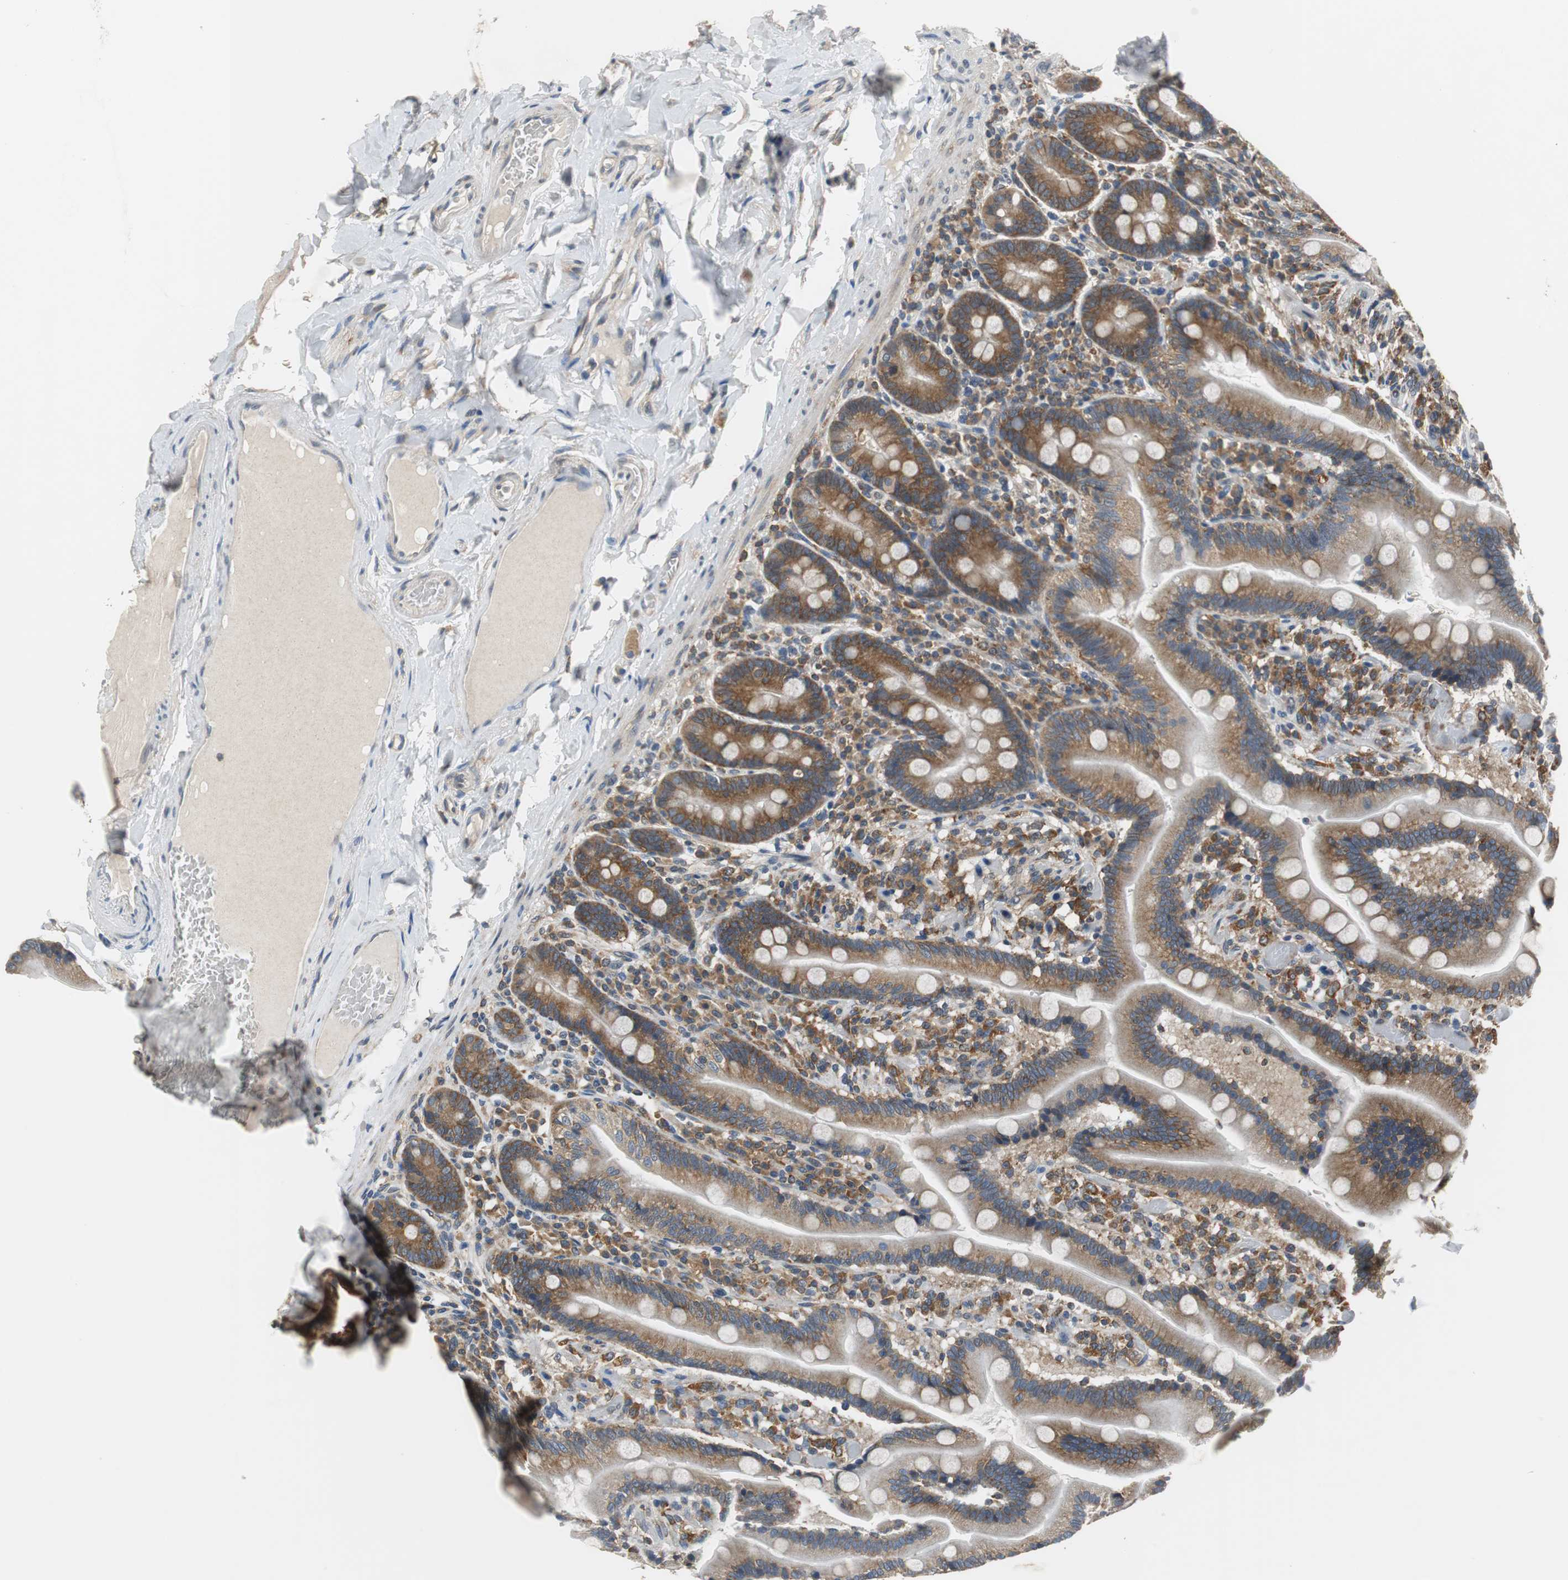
{"staining": {"intensity": "strong", "quantity": ">75%", "location": "cytoplasmic/membranous"}, "tissue": "duodenum", "cell_type": "Glandular cells", "image_type": "normal", "snomed": [{"axis": "morphology", "description": "Normal tissue, NOS"}, {"axis": "topography", "description": "Duodenum"}], "caption": "DAB immunohistochemical staining of unremarkable human duodenum reveals strong cytoplasmic/membranous protein positivity in about >75% of glandular cells.", "gene": "CNOT3", "patient": {"sex": "male", "age": 66}}